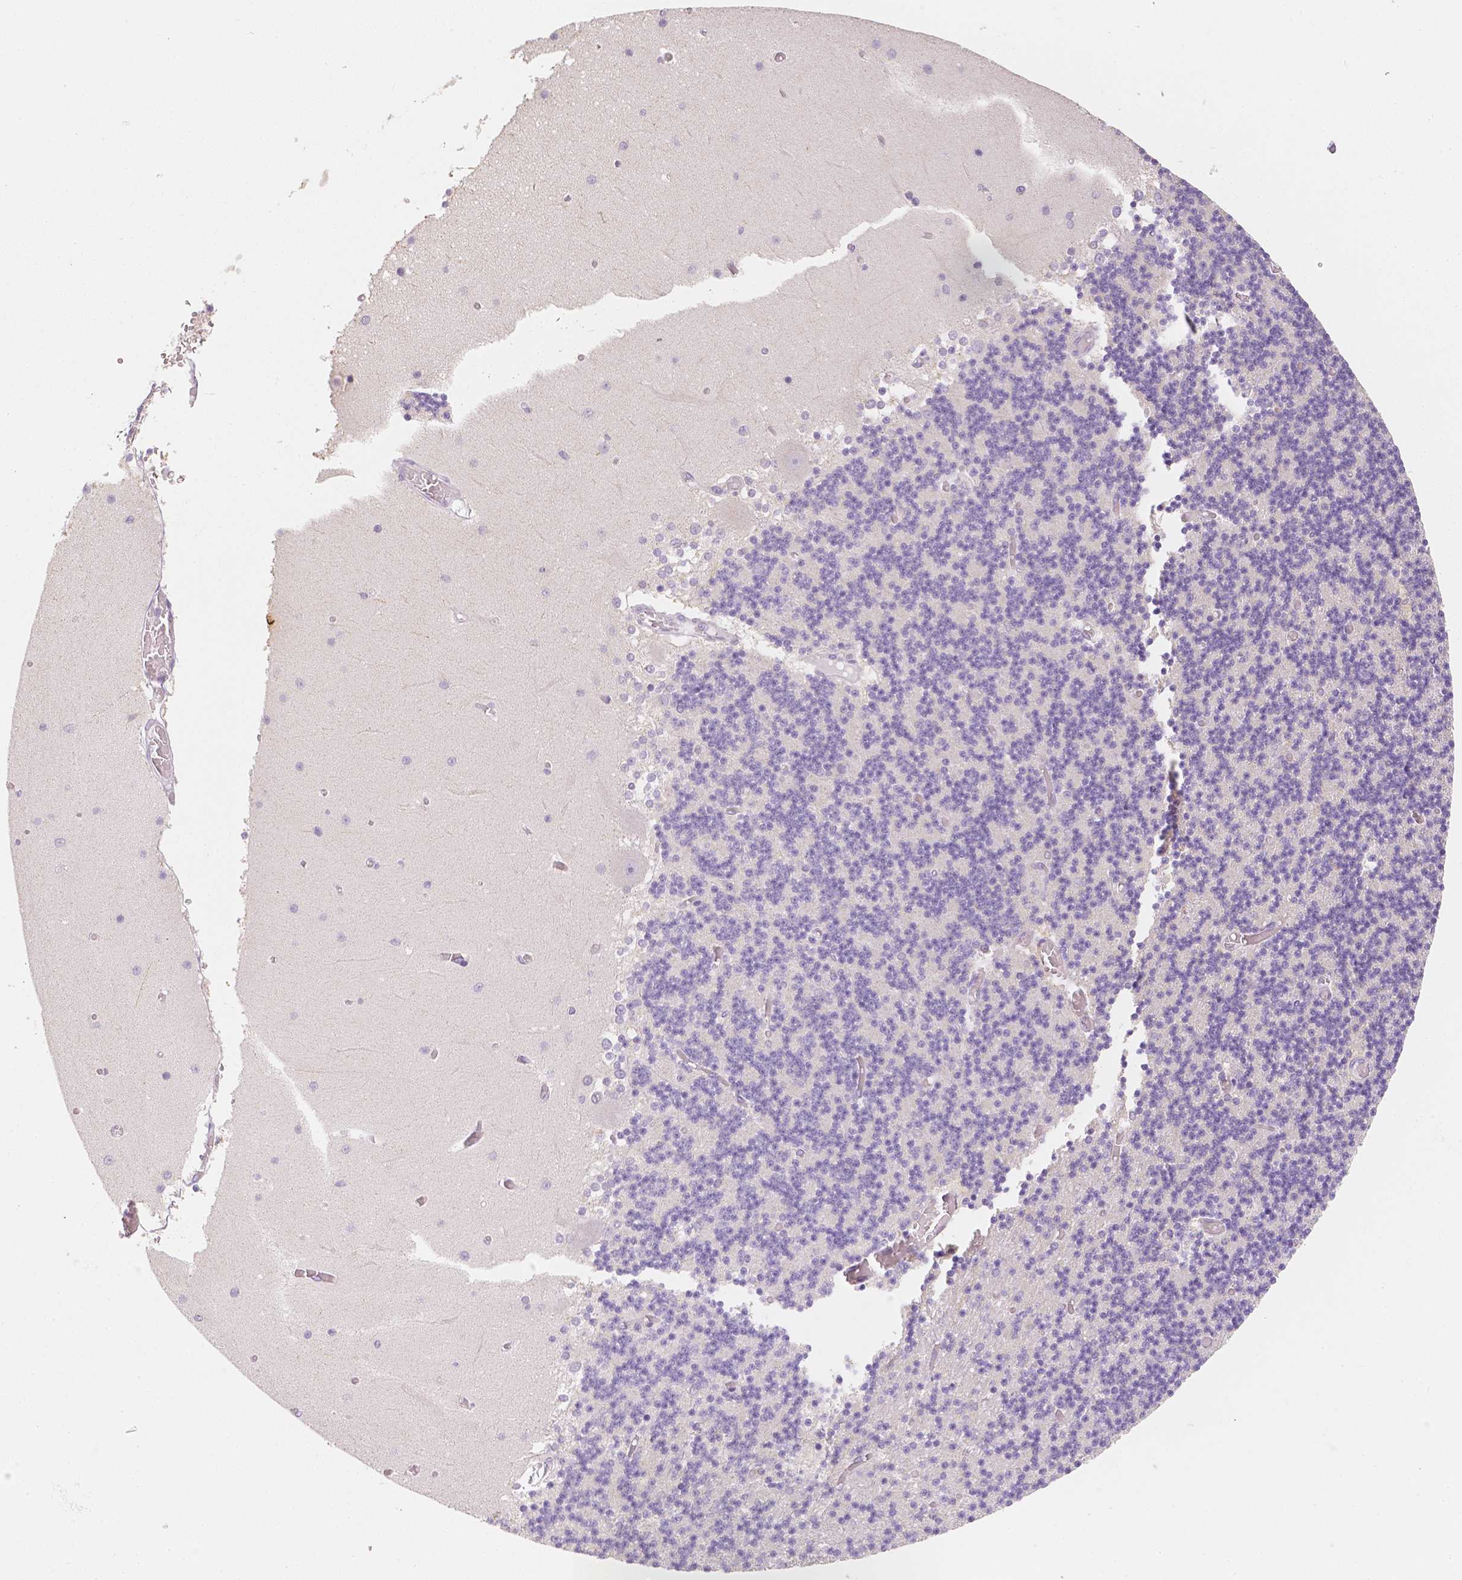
{"staining": {"intensity": "negative", "quantity": "none", "location": "none"}, "tissue": "cerebellum", "cell_type": "Cells in granular layer", "image_type": "normal", "snomed": [{"axis": "morphology", "description": "Normal tissue, NOS"}, {"axis": "topography", "description": "Cerebellum"}], "caption": "Cells in granular layer are negative for protein expression in unremarkable human cerebellum. (Brightfield microscopy of DAB IHC at high magnification).", "gene": "NVL", "patient": {"sex": "female", "age": 28}}